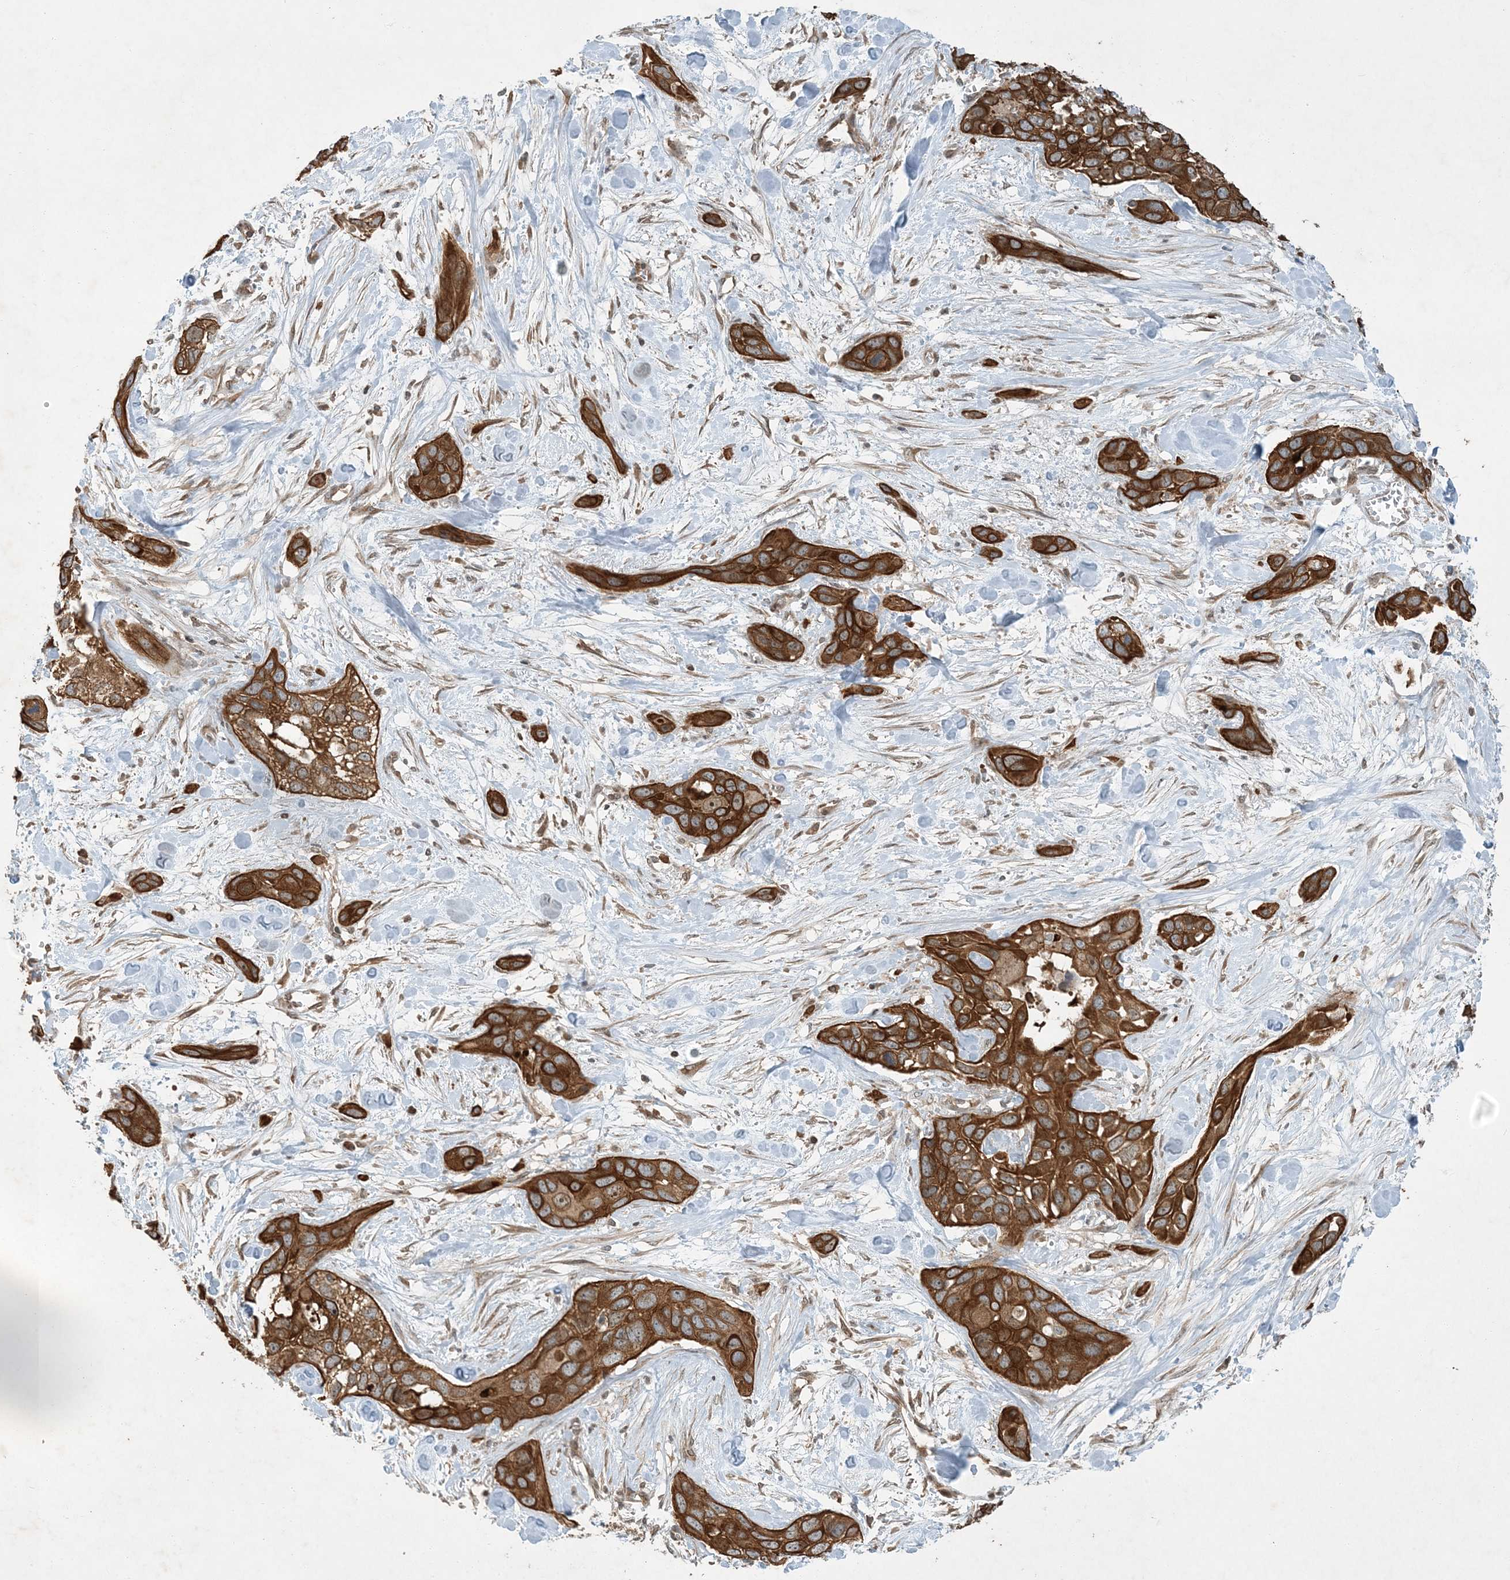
{"staining": {"intensity": "strong", "quantity": ">75%", "location": "cytoplasmic/membranous"}, "tissue": "pancreatic cancer", "cell_type": "Tumor cells", "image_type": "cancer", "snomed": [{"axis": "morphology", "description": "Adenocarcinoma, NOS"}, {"axis": "topography", "description": "Pancreas"}], "caption": "Protein staining of pancreatic cancer tissue demonstrates strong cytoplasmic/membranous positivity in about >75% of tumor cells.", "gene": "COMMD8", "patient": {"sex": "female", "age": 60}}